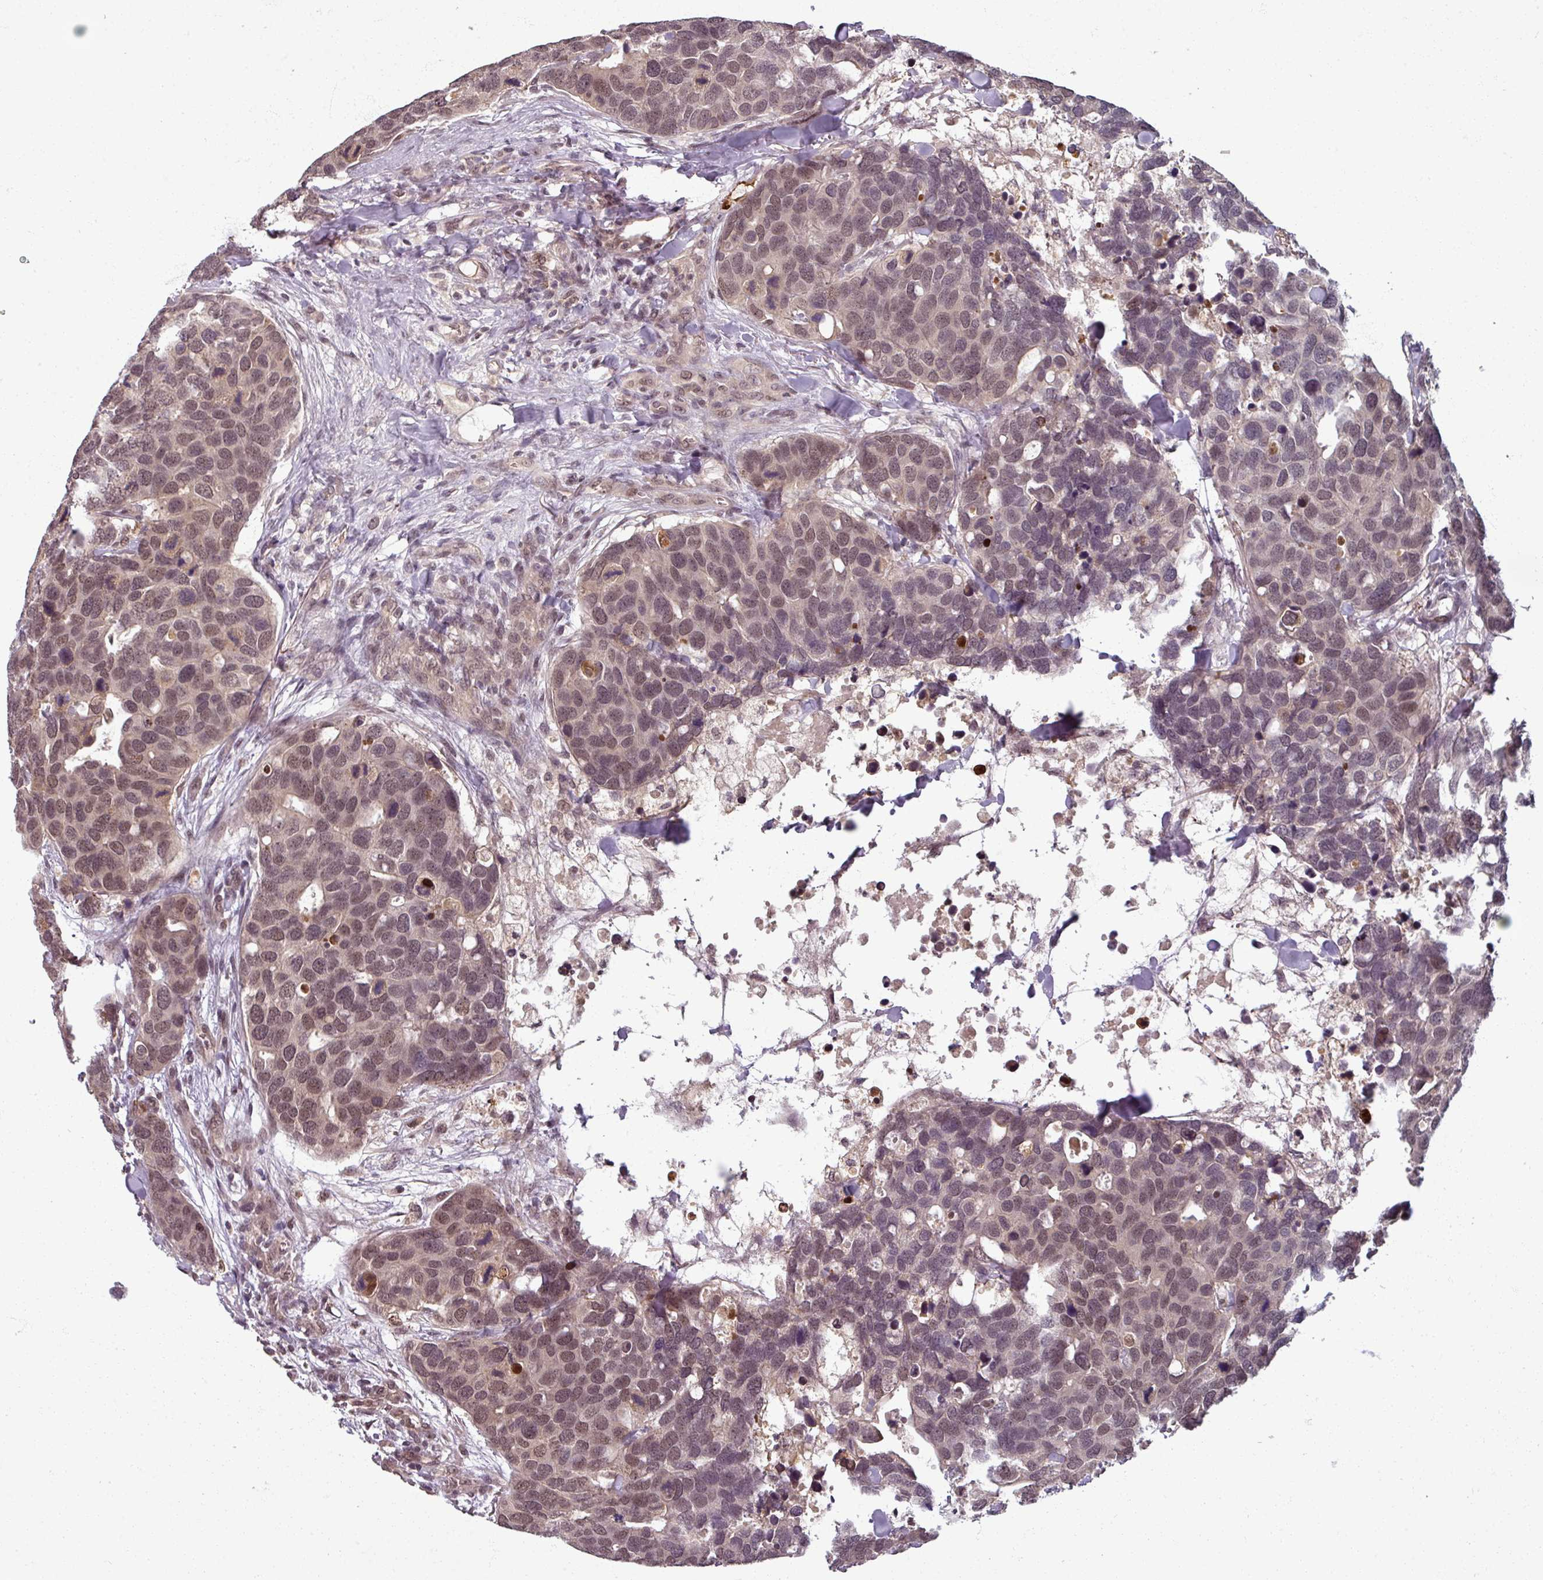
{"staining": {"intensity": "weak", "quantity": "25%-75%", "location": "nuclear"}, "tissue": "breast cancer", "cell_type": "Tumor cells", "image_type": "cancer", "snomed": [{"axis": "morphology", "description": "Duct carcinoma"}, {"axis": "topography", "description": "Breast"}], "caption": "Immunohistochemical staining of human breast intraductal carcinoma displays low levels of weak nuclear positivity in about 25%-75% of tumor cells. (DAB = brown stain, brightfield microscopy at high magnification).", "gene": "POLR2G", "patient": {"sex": "female", "age": 83}}